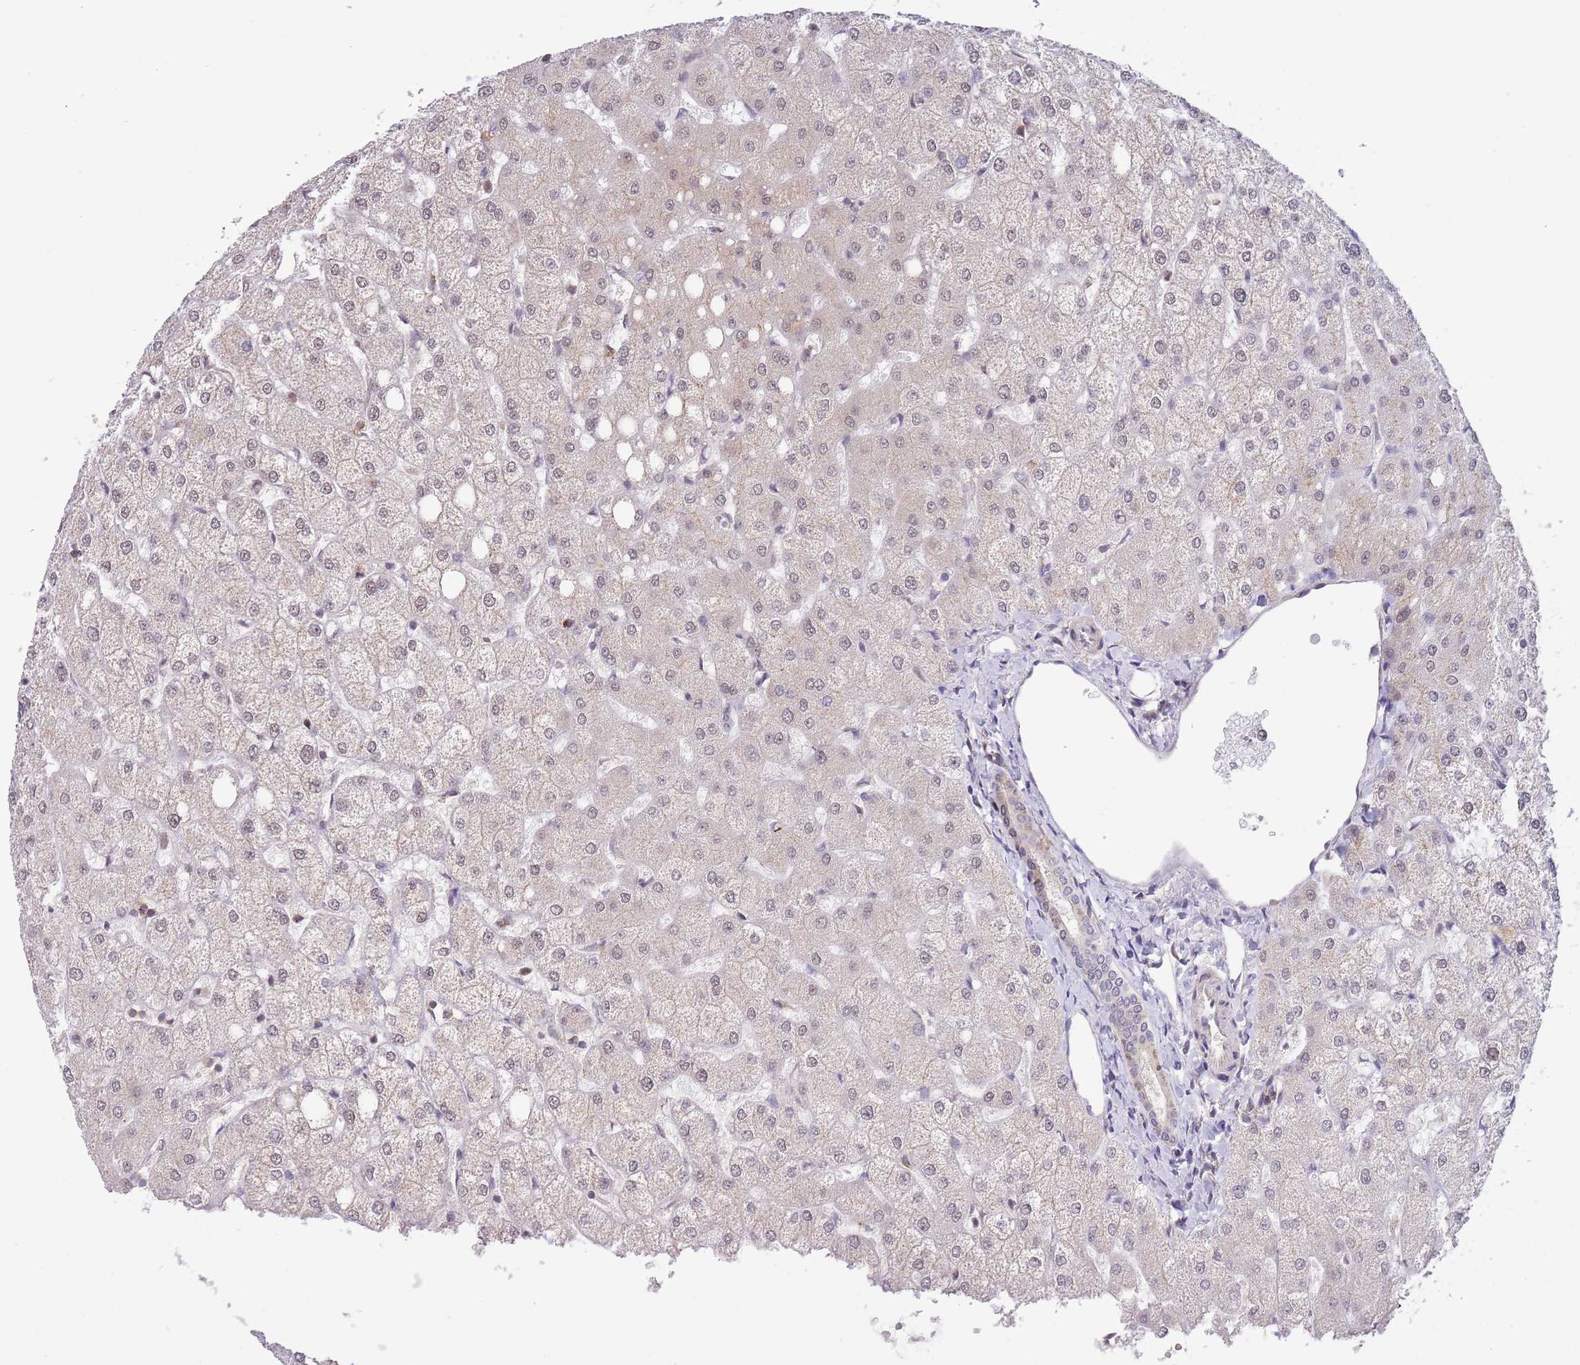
{"staining": {"intensity": "negative", "quantity": "none", "location": "none"}, "tissue": "liver", "cell_type": "Cholangiocytes", "image_type": "normal", "snomed": [{"axis": "morphology", "description": "Normal tissue, NOS"}, {"axis": "topography", "description": "Liver"}], "caption": "Image shows no protein staining in cholangiocytes of benign liver.", "gene": "CCNJL", "patient": {"sex": "female", "age": 54}}